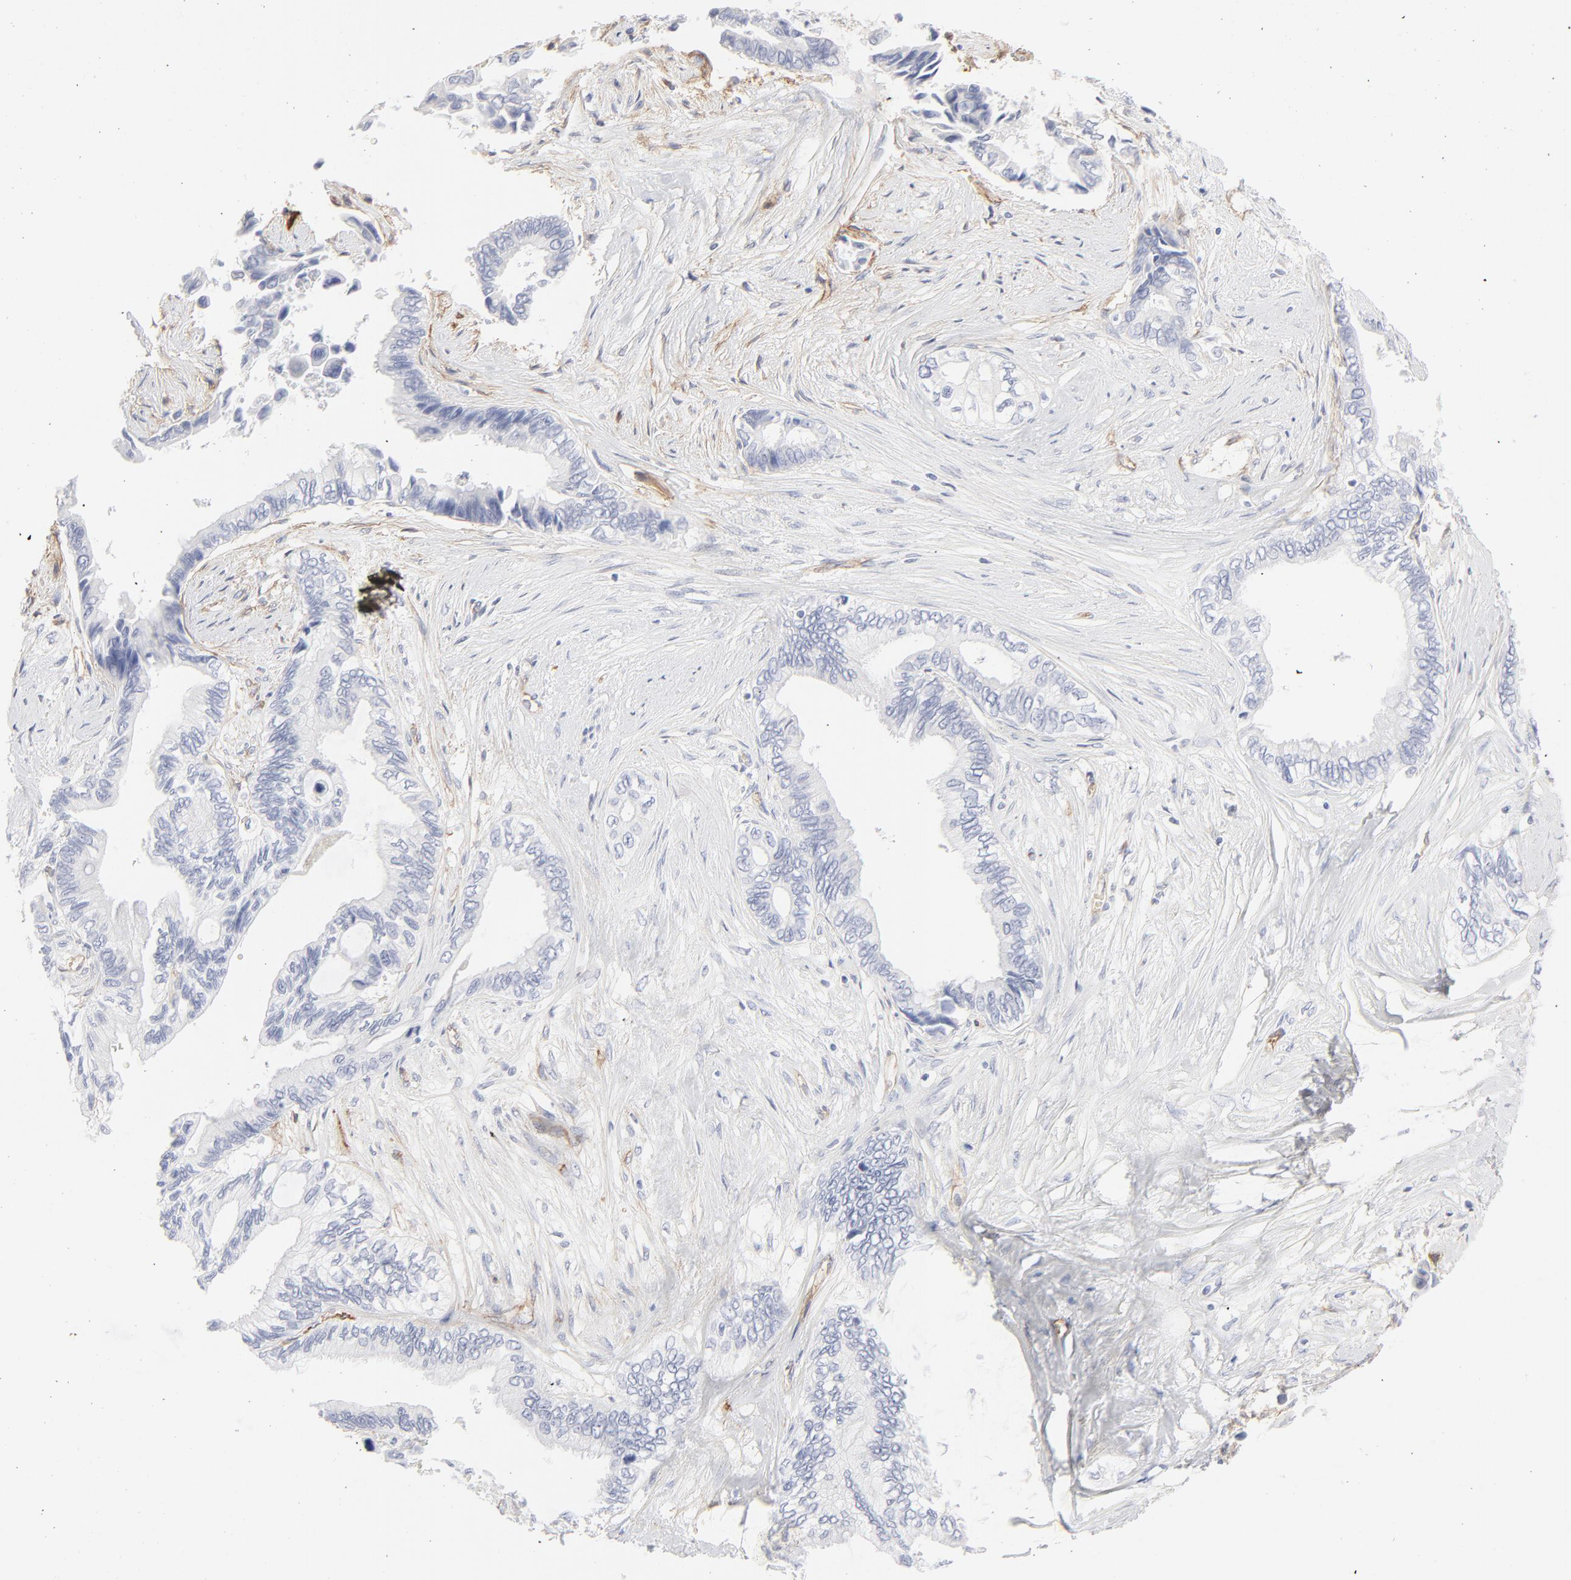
{"staining": {"intensity": "negative", "quantity": "none", "location": "none"}, "tissue": "pancreatic cancer", "cell_type": "Tumor cells", "image_type": "cancer", "snomed": [{"axis": "morphology", "description": "Adenocarcinoma, NOS"}, {"axis": "topography", "description": "Pancreas"}], "caption": "Photomicrograph shows no significant protein positivity in tumor cells of pancreatic cancer (adenocarcinoma).", "gene": "ITGA5", "patient": {"sex": "female", "age": 66}}